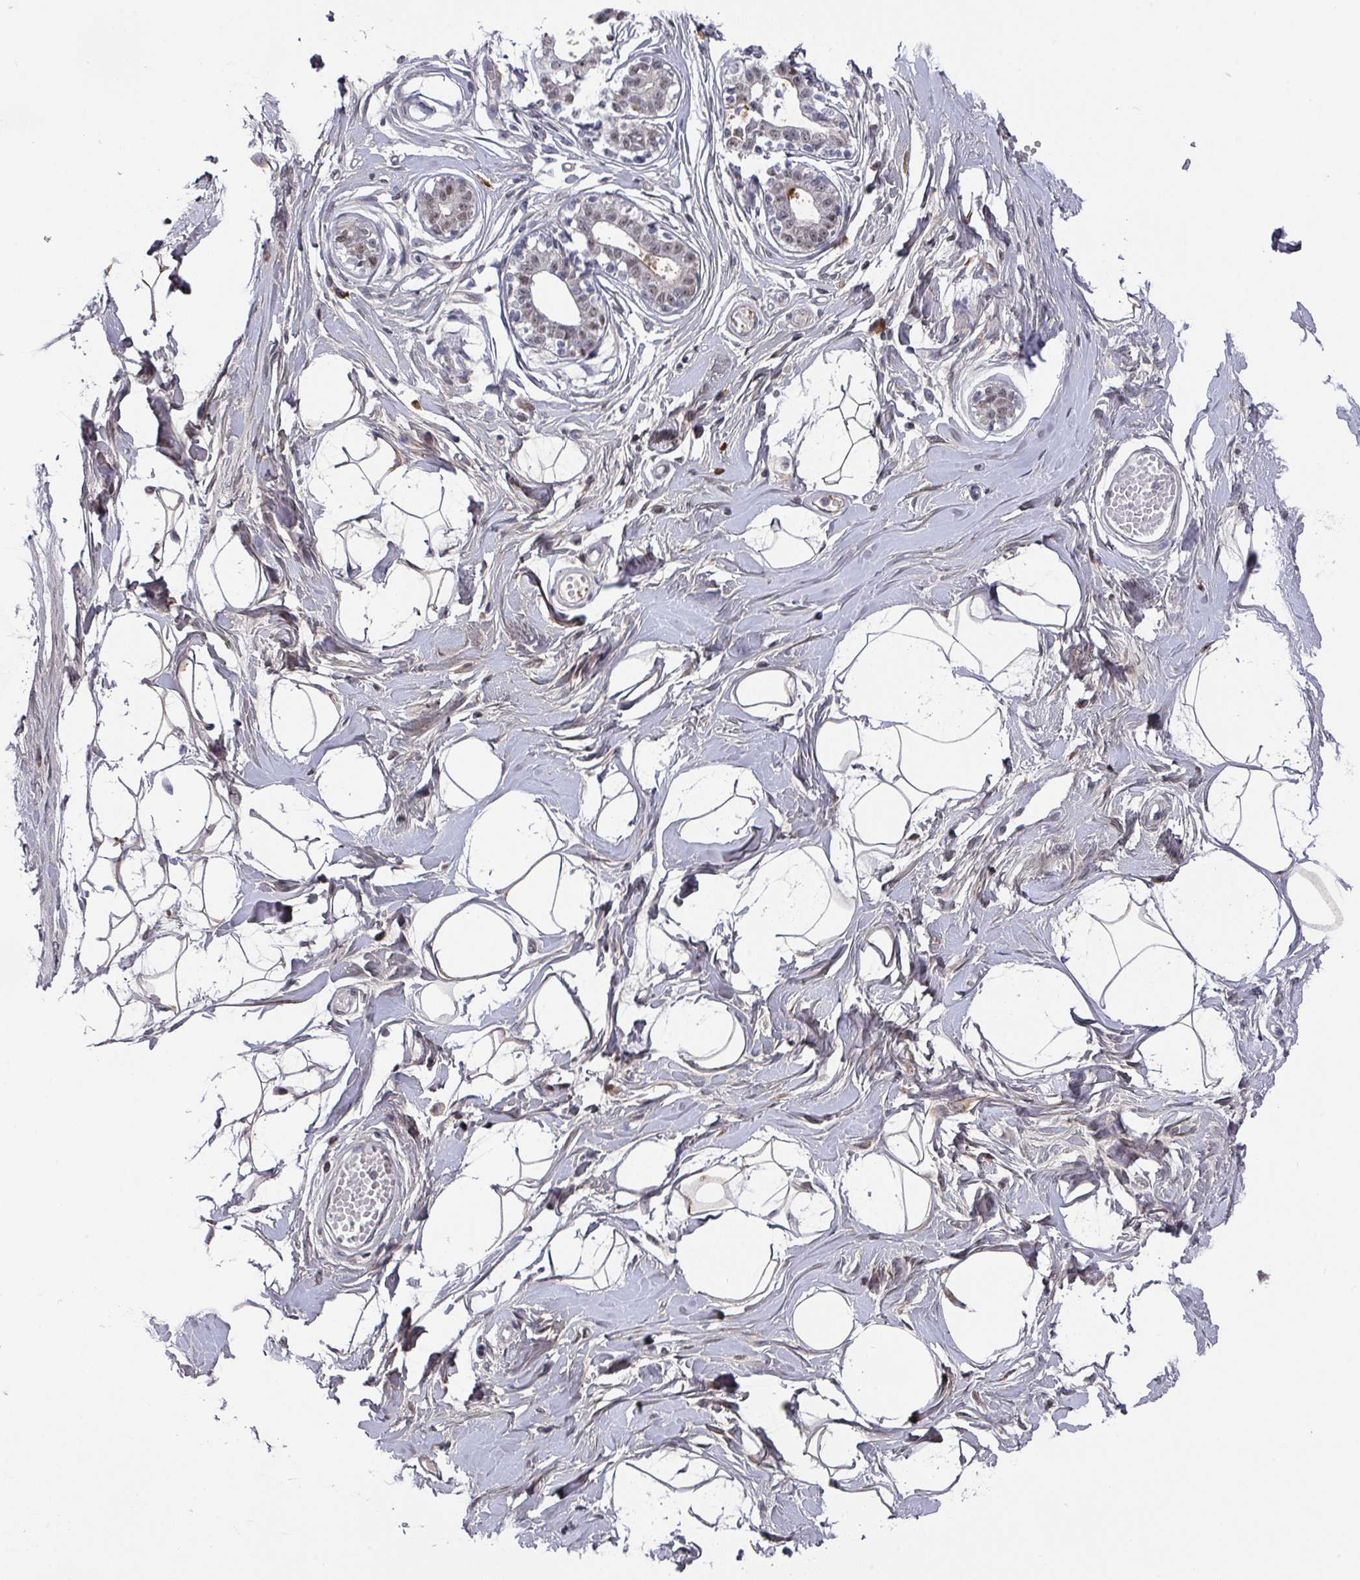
{"staining": {"intensity": "negative", "quantity": "none", "location": "none"}, "tissue": "breast", "cell_type": "Adipocytes", "image_type": "normal", "snomed": [{"axis": "morphology", "description": "Normal tissue, NOS"}, {"axis": "topography", "description": "Breast"}], "caption": "Breast was stained to show a protein in brown. There is no significant positivity in adipocytes. (Stains: DAB IHC with hematoxylin counter stain, Microscopy: brightfield microscopy at high magnification).", "gene": "ZNF654", "patient": {"sex": "female", "age": 45}}